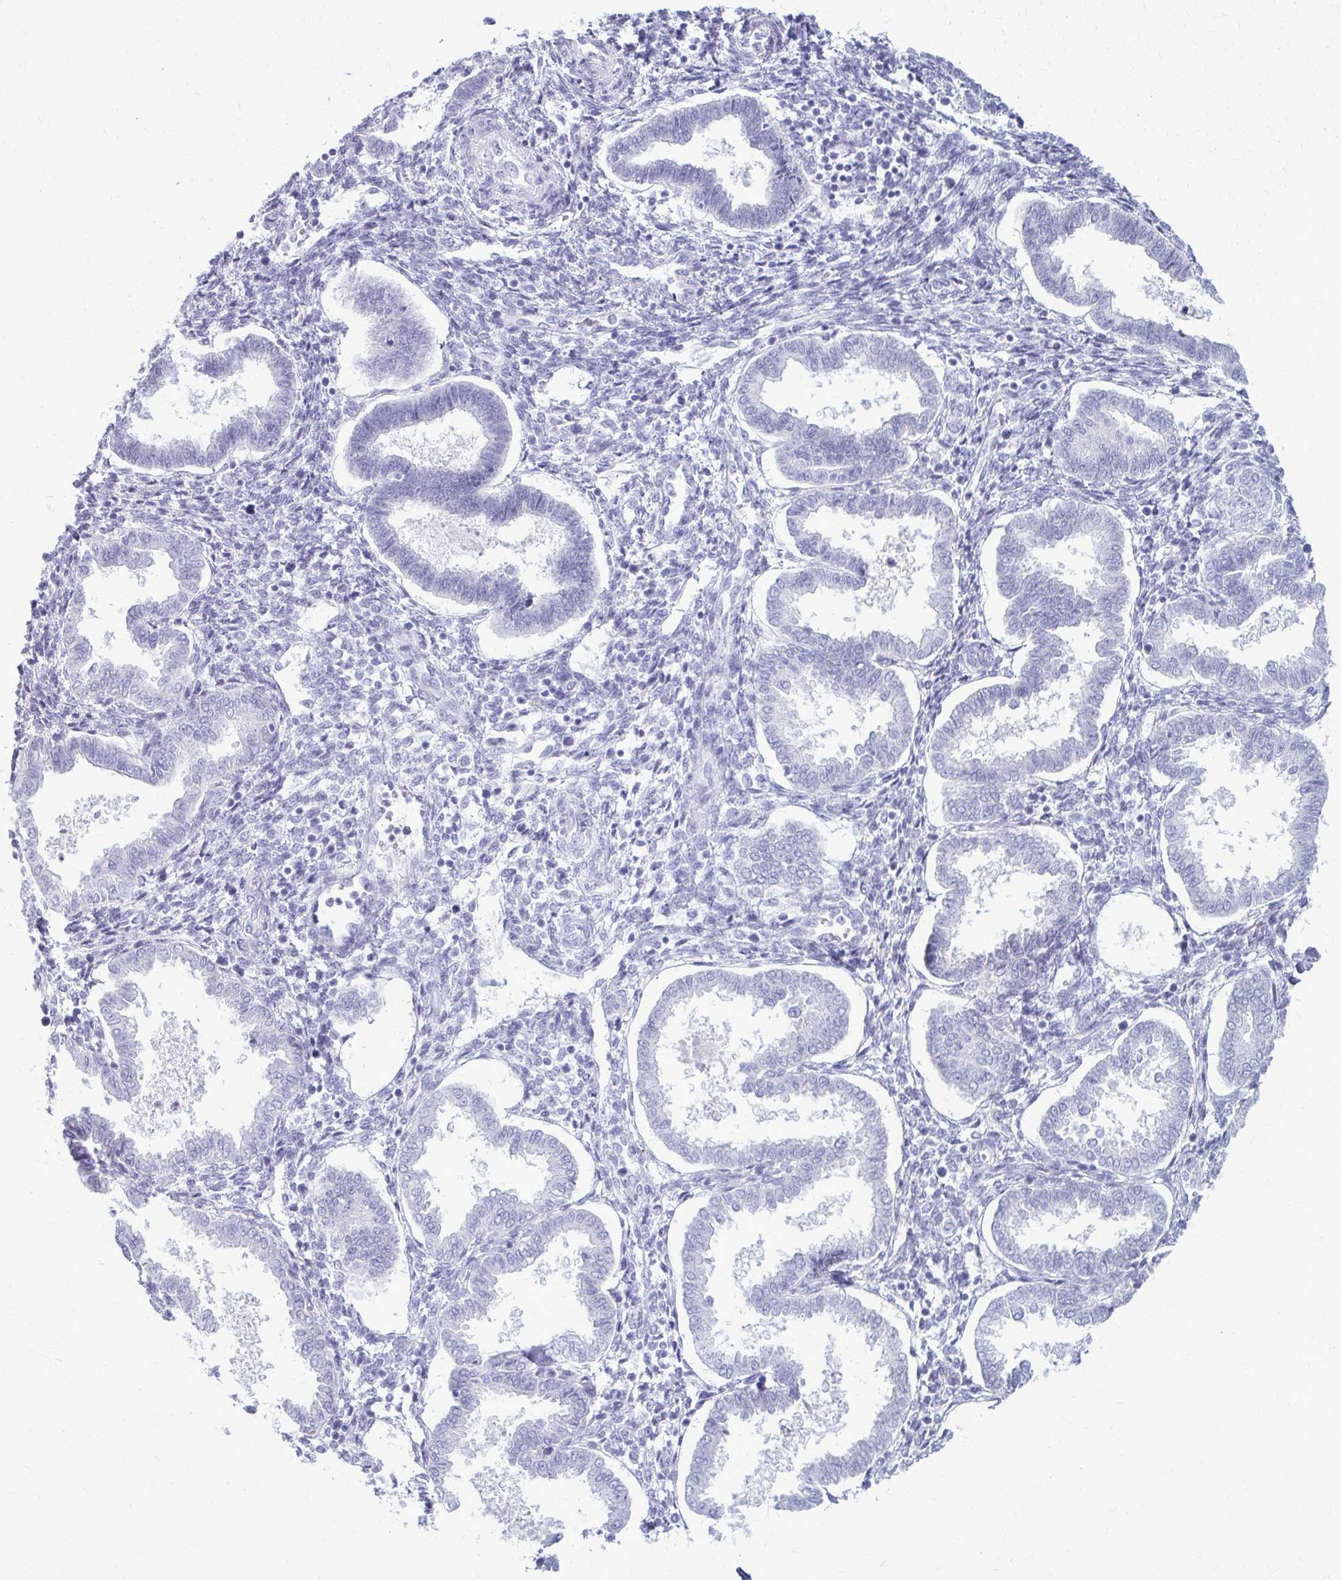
{"staining": {"intensity": "negative", "quantity": "none", "location": "none"}, "tissue": "endometrium", "cell_type": "Cells in endometrial stroma", "image_type": "normal", "snomed": [{"axis": "morphology", "description": "Normal tissue, NOS"}, {"axis": "topography", "description": "Endometrium"}], "caption": "Cells in endometrial stroma are negative for protein expression in unremarkable human endometrium. (Immunohistochemistry (ihc), brightfield microscopy, high magnification).", "gene": "KRT5", "patient": {"sex": "female", "age": 24}}